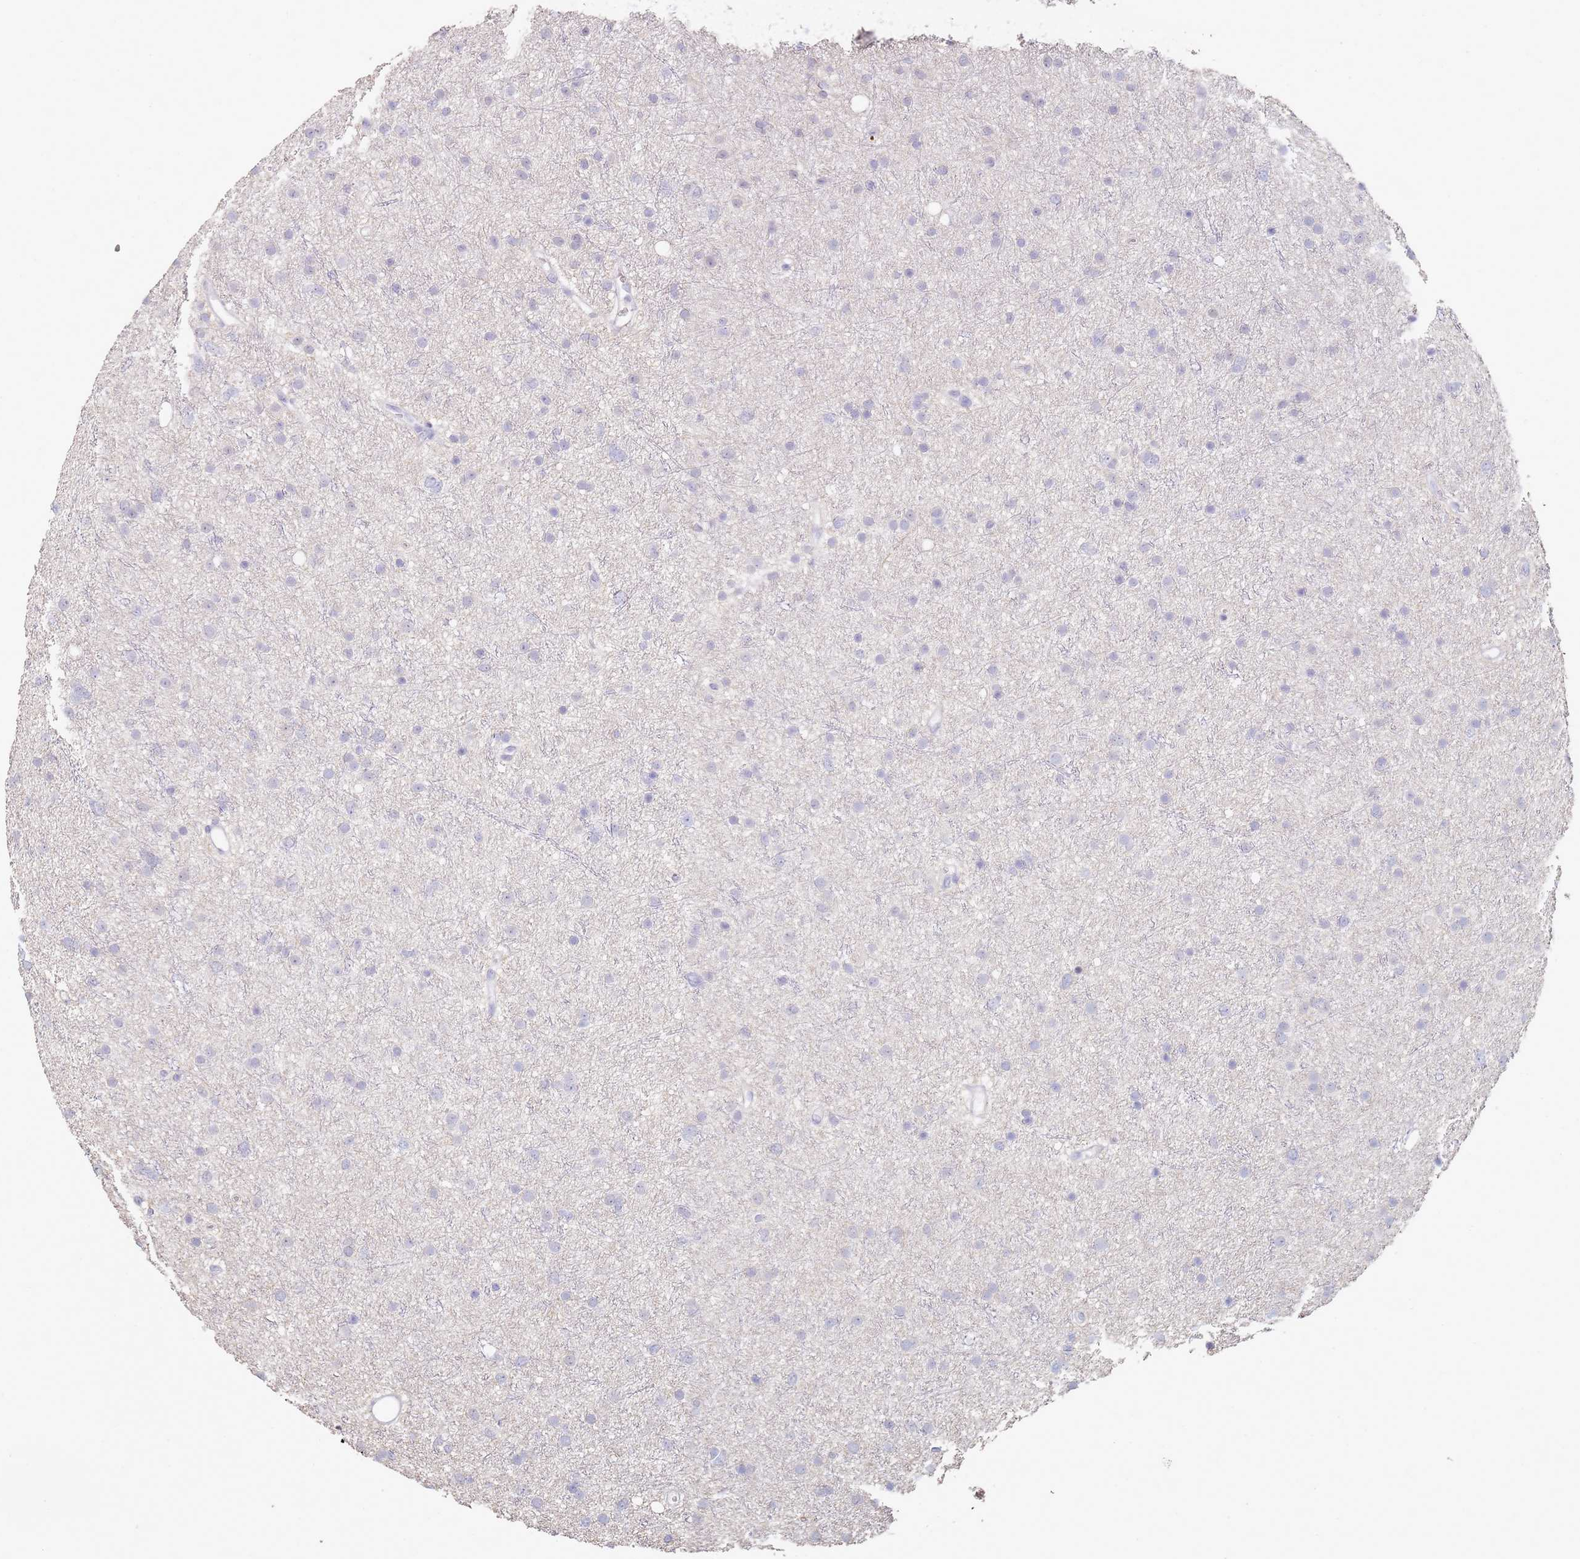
{"staining": {"intensity": "negative", "quantity": "none", "location": "none"}, "tissue": "glioma", "cell_type": "Tumor cells", "image_type": "cancer", "snomed": [{"axis": "morphology", "description": "Glioma, malignant, Low grade"}, {"axis": "topography", "description": "Cerebral cortex"}], "caption": "There is no significant positivity in tumor cells of glioma.", "gene": "DNAH11", "patient": {"sex": "female", "age": 39}}